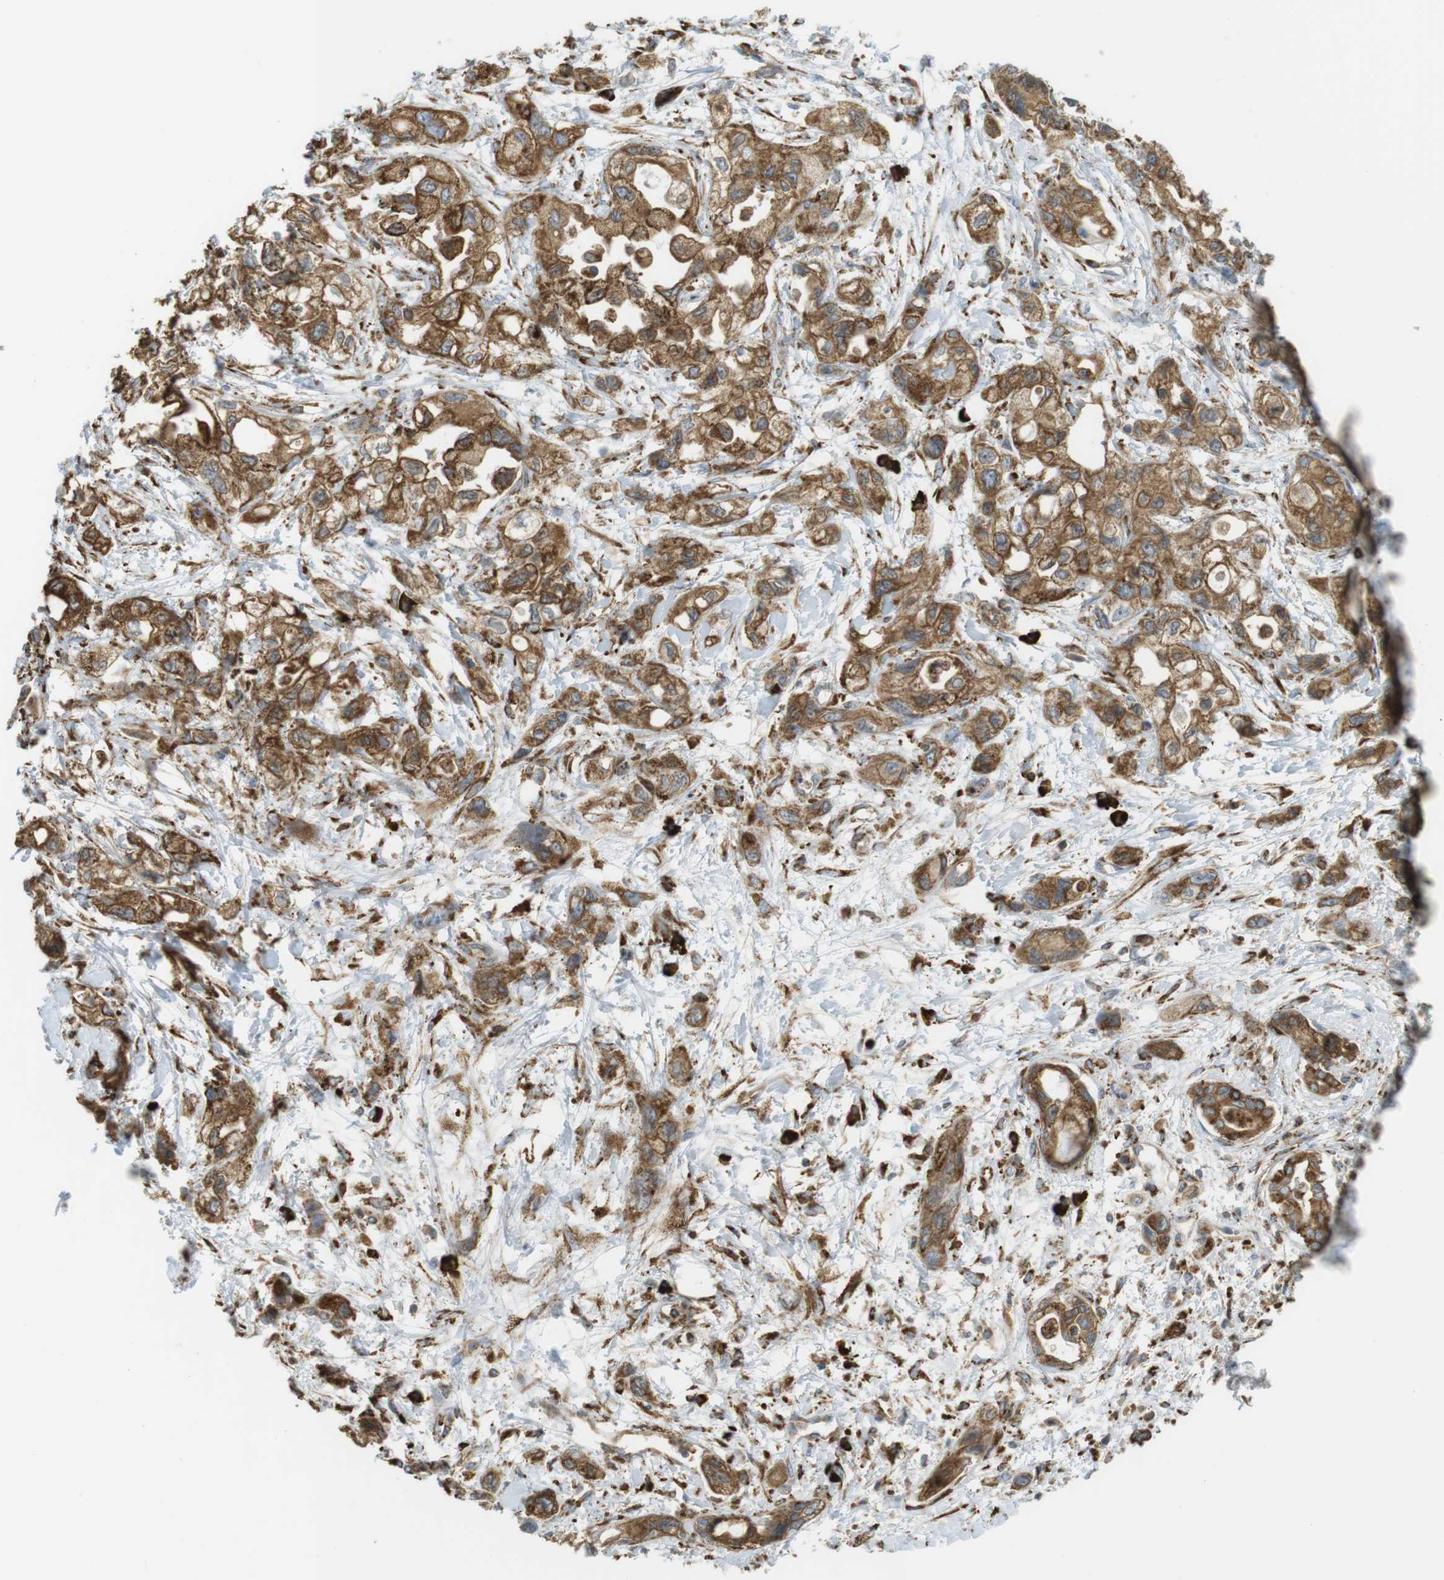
{"staining": {"intensity": "moderate", "quantity": ">75%", "location": "cytoplasmic/membranous"}, "tissue": "pancreatic cancer", "cell_type": "Tumor cells", "image_type": "cancer", "snomed": [{"axis": "morphology", "description": "Adenocarcinoma, NOS"}, {"axis": "topography", "description": "Pancreas"}], "caption": "Immunohistochemistry (IHC) histopathology image of adenocarcinoma (pancreatic) stained for a protein (brown), which reveals medium levels of moderate cytoplasmic/membranous staining in approximately >75% of tumor cells.", "gene": "MBOAT2", "patient": {"sex": "male", "age": 56}}